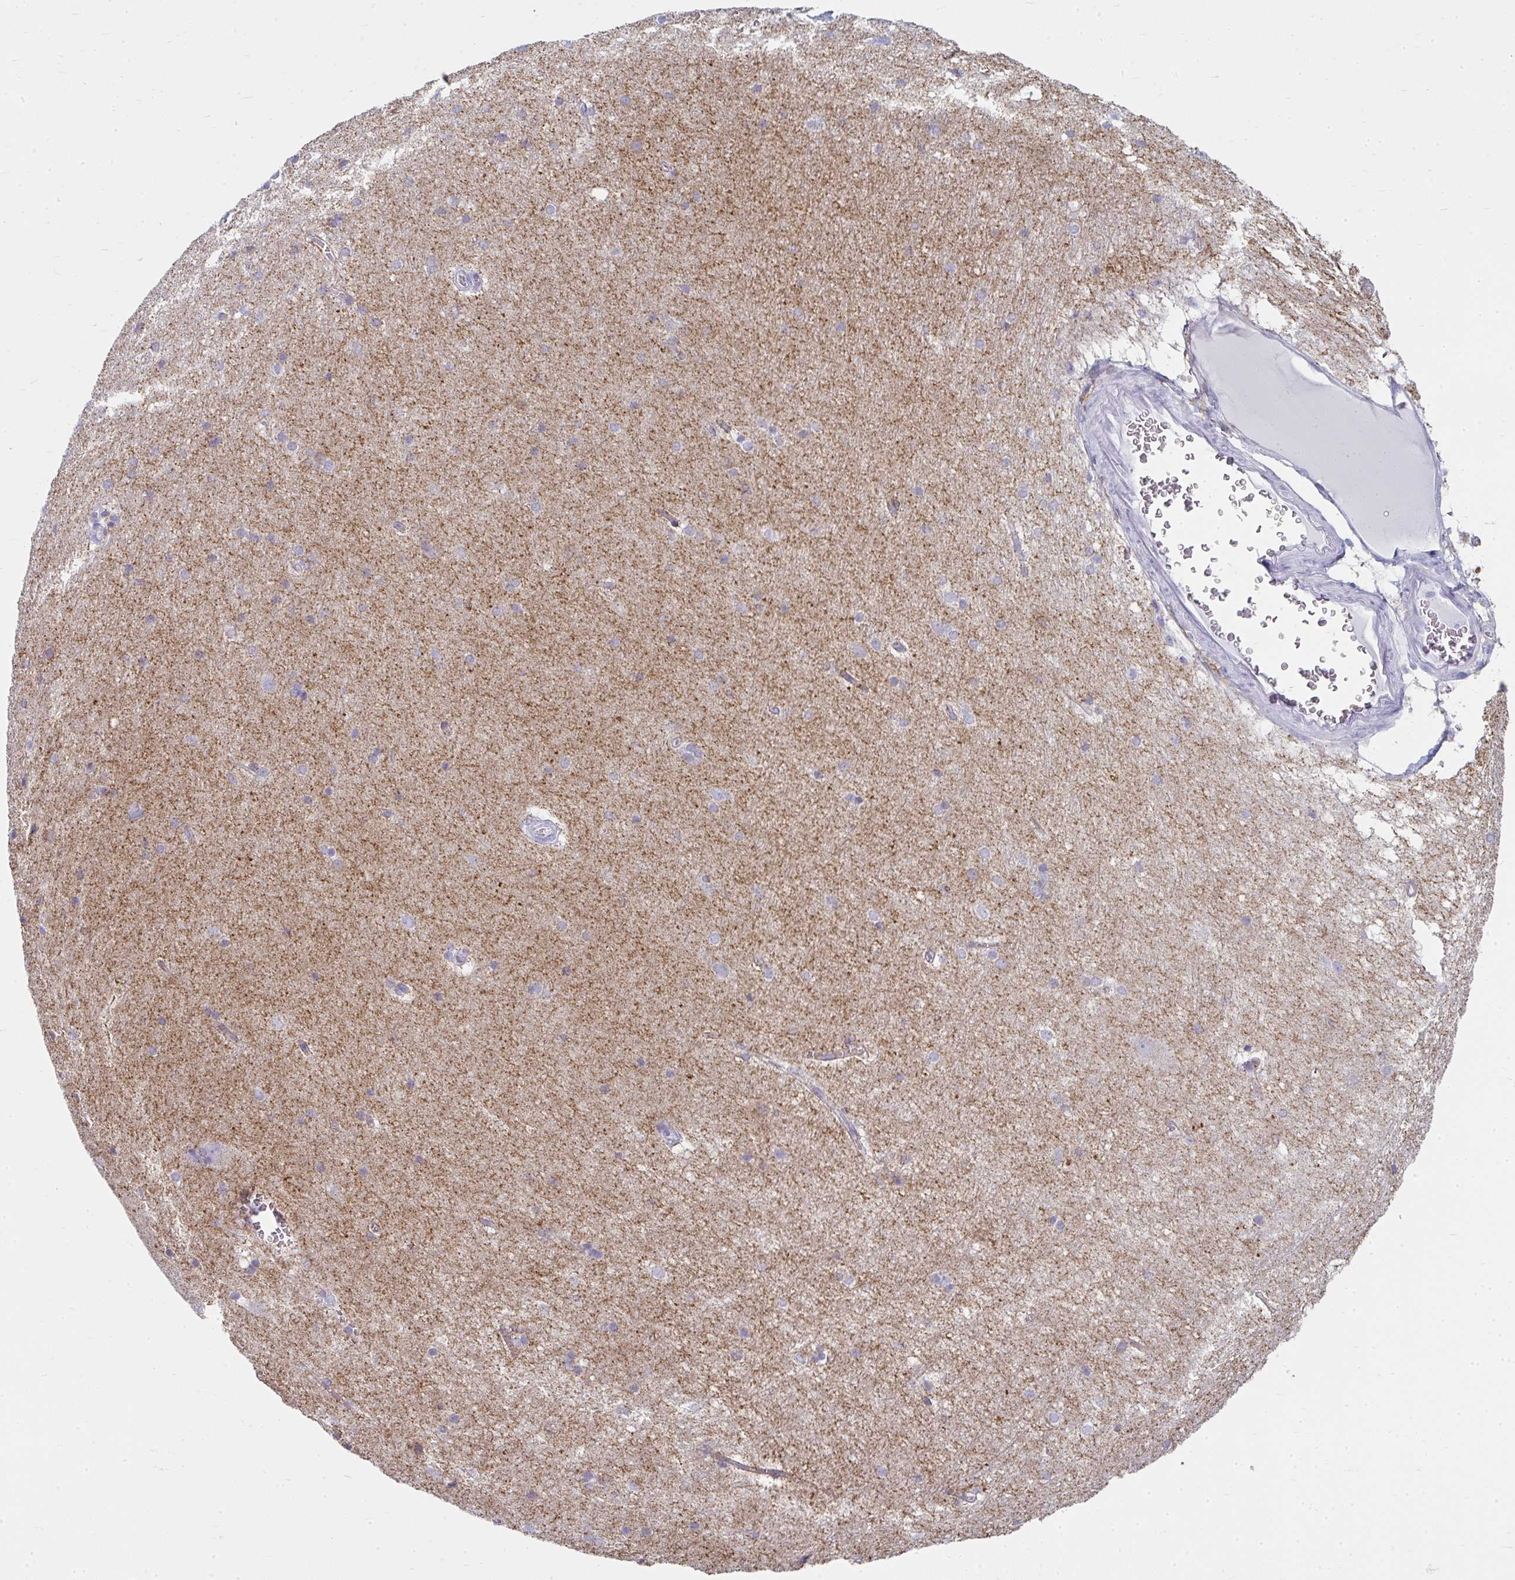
{"staining": {"intensity": "negative", "quantity": "none", "location": "none"}, "tissue": "hippocampus", "cell_type": "Glial cells", "image_type": "normal", "snomed": [{"axis": "morphology", "description": "Normal tissue, NOS"}, {"axis": "topography", "description": "Cerebral cortex"}, {"axis": "topography", "description": "Hippocampus"}], "caption": "Image shows no significant protein staining in glial cells of normal hippocampus.", "gene": "SLC6A1", "patient": {"sex": "female", "age": 19}}